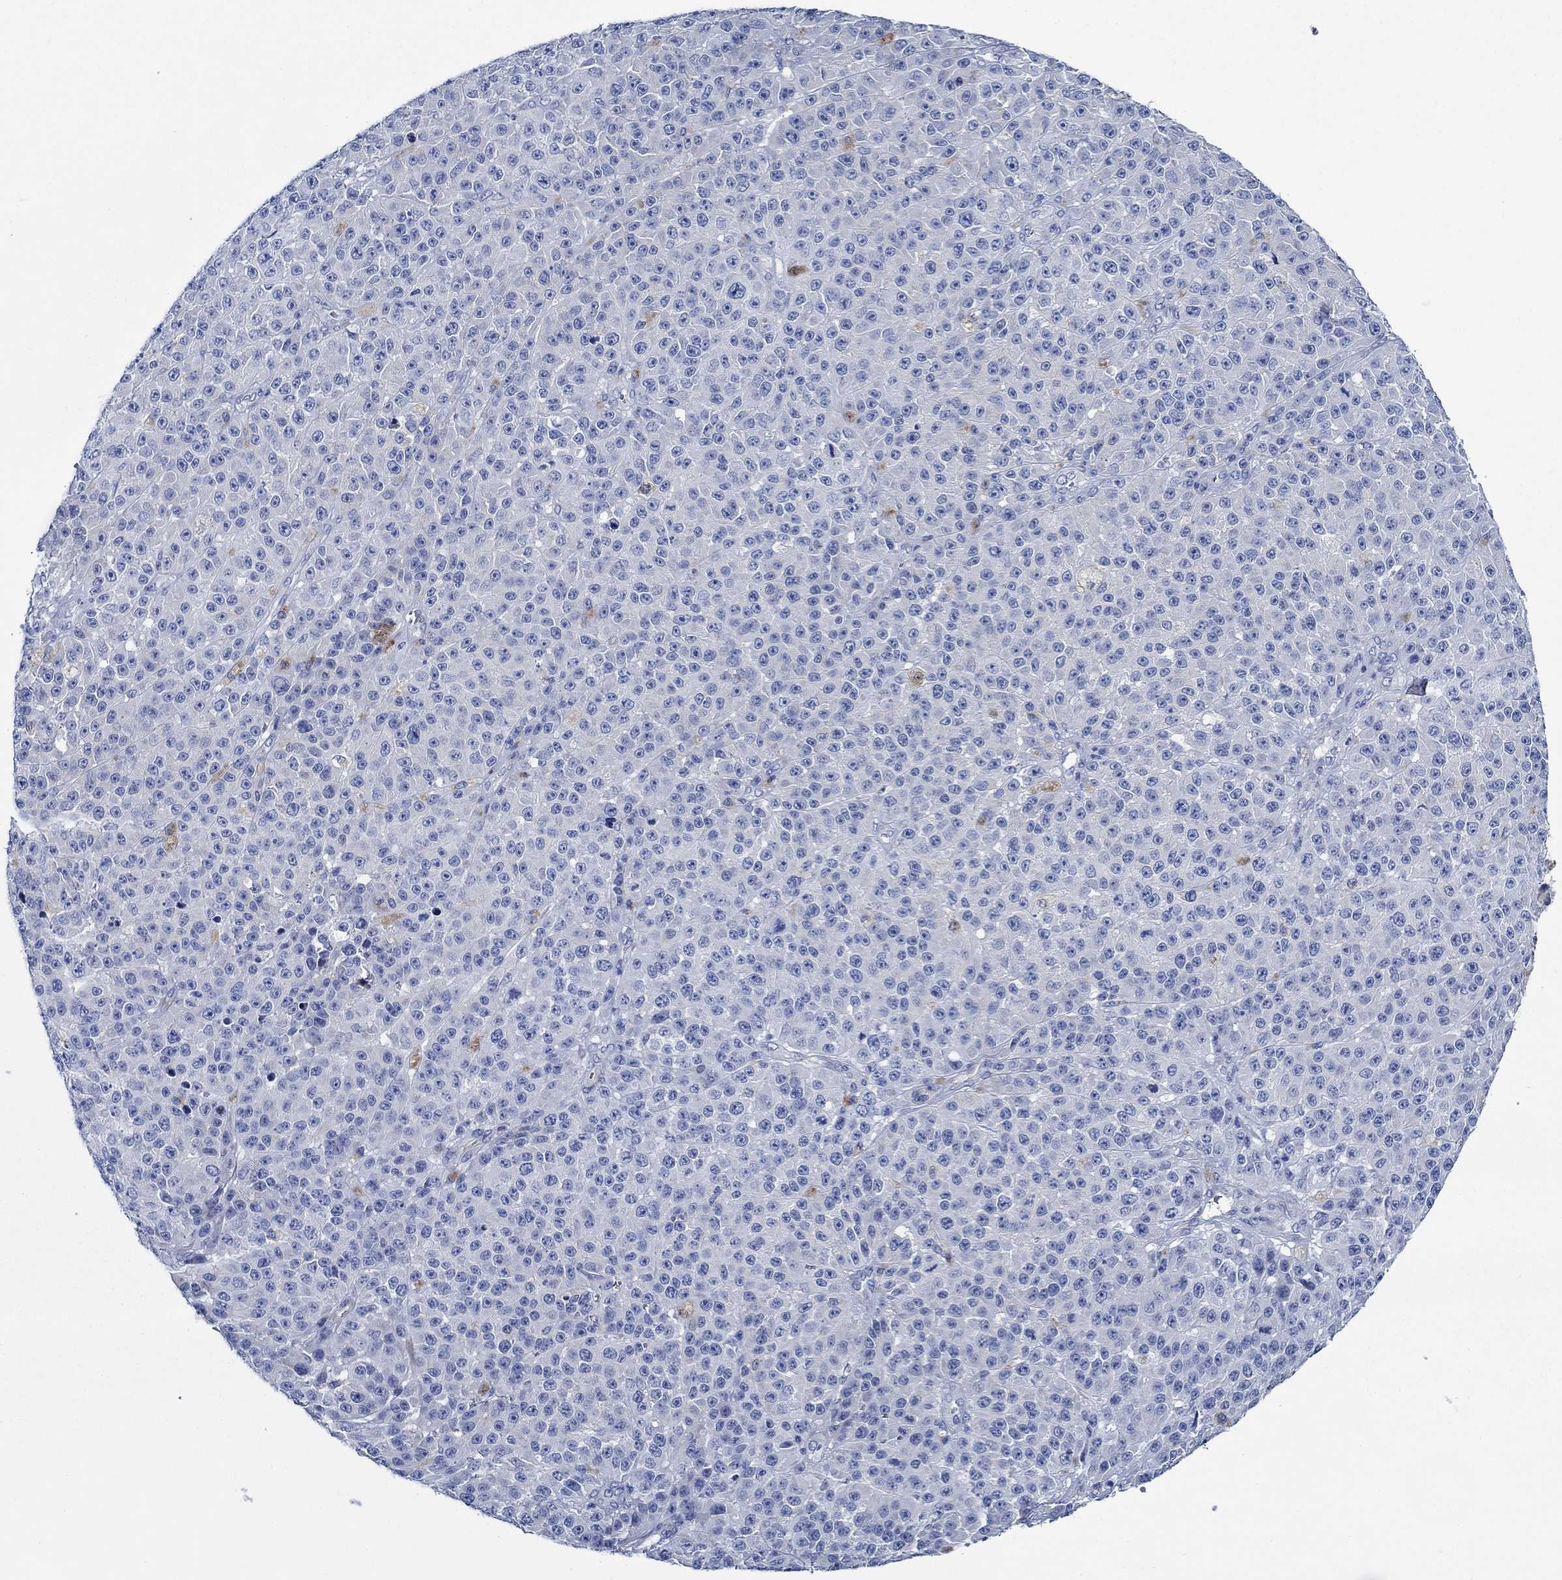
{"staining": {"intensity": "negative", "quantity": "none", "location": "none"}, "tissue": "melanoma", "cell_type": "Tumor cells", "image_type": "cancer", "snomed": [{"axis": "morphology", "description": "Malignant melanoma, NOS"}, {"axis": "topography", "description": "Skin"}], "caption": "The micrograph demonstrates no significant expression in tumor cells of melanoma.", "gene": "SVEP1", "patient": {"sex": "female", "age": 58}}